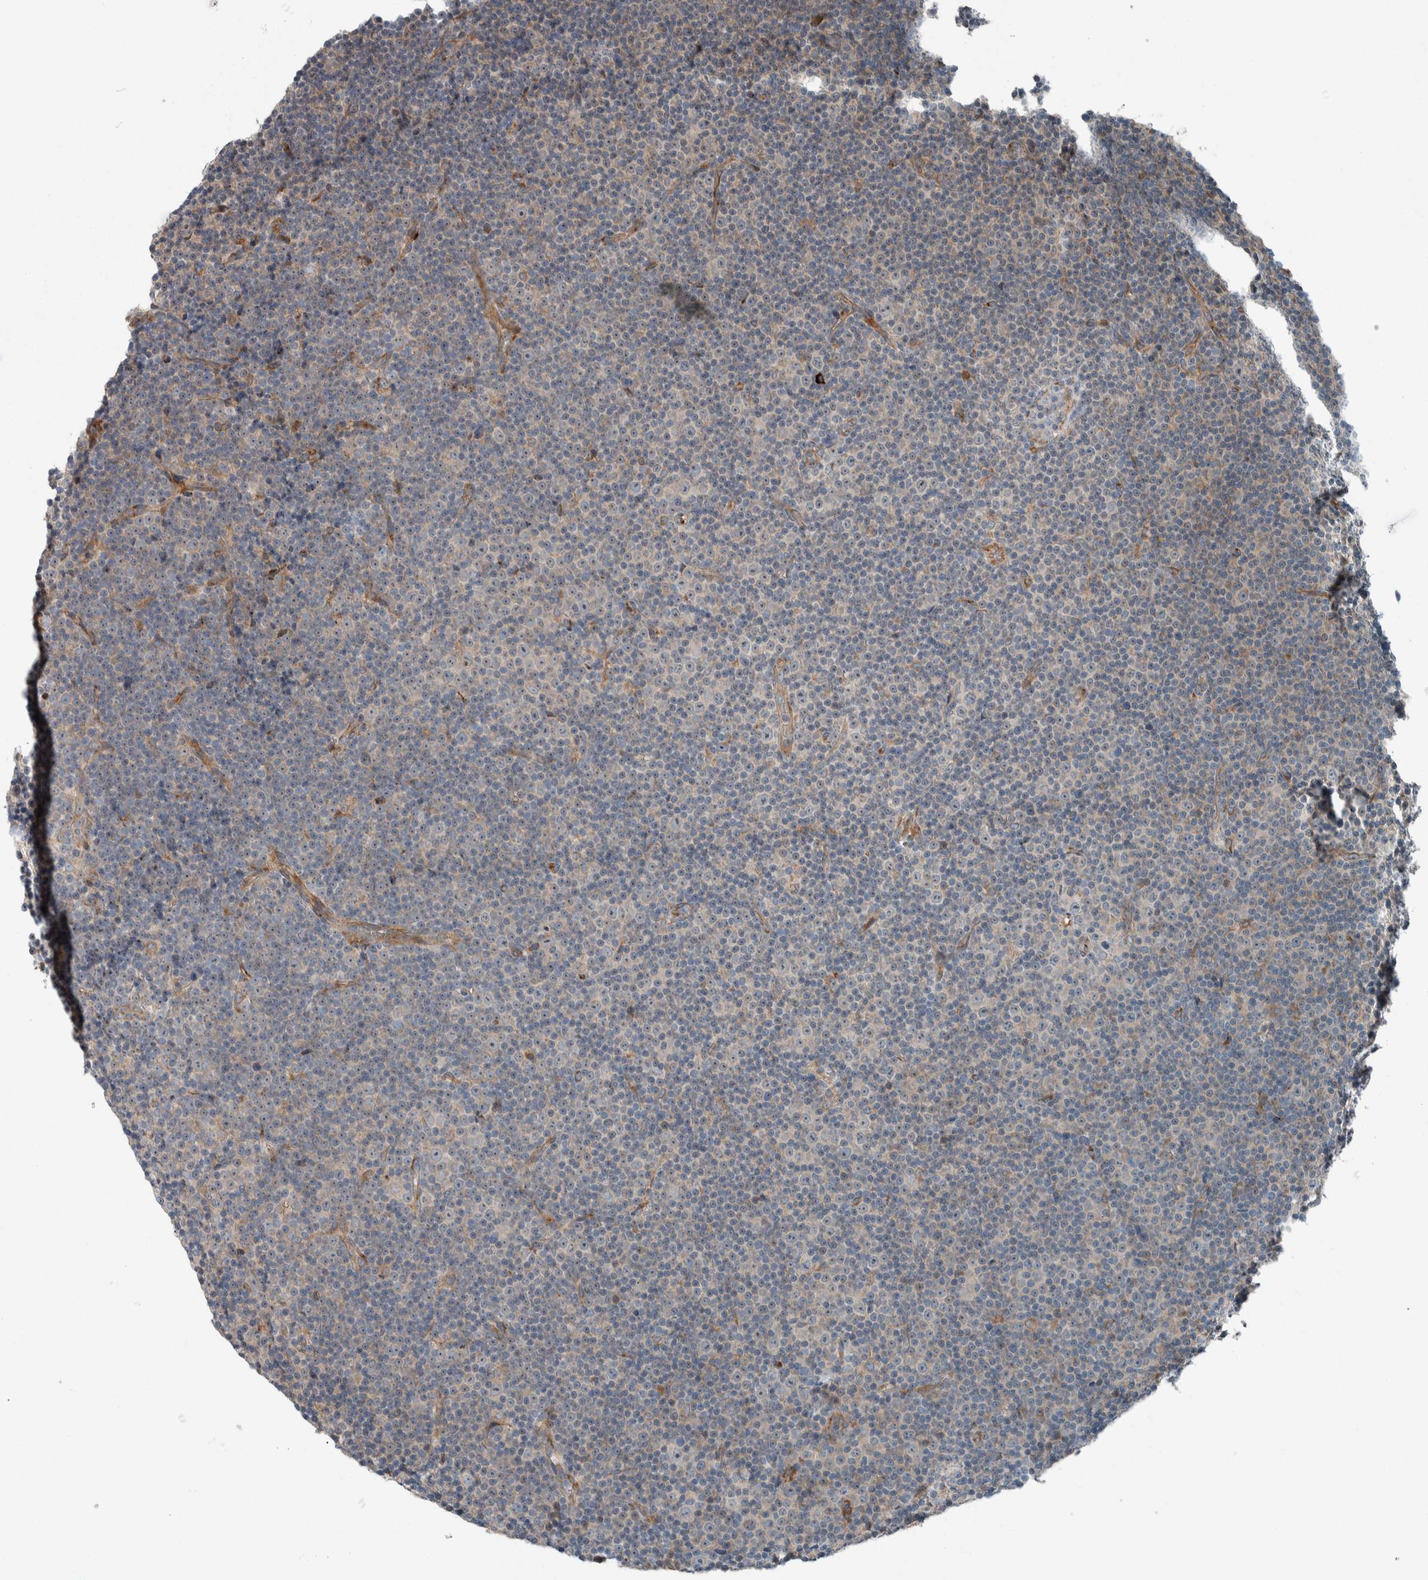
{"staining": {"intensity": "negative", "quantity": "none", "location": "none"}, "tissue": "lymphoma", "cell_type": "Tumor cells", "image_type": "cancer", "snomed": [{"axis": "morphology", "description": "Malignant lymphoma, non-Hodgkin's type, Low grade"}, {"axis": "topography", "description": "Lymph node"}], "caption": "This photomicrograph is of malignant lymphoma, non-Hodgkin's type (low-grade) stained with immunohistochemistry (IHC) to label a protein in brown with the nuclei are counter-stained blue. There is no expression in tumor cells.", "gene": "USP25", "patient": {"sex": "female", "age": 67}}